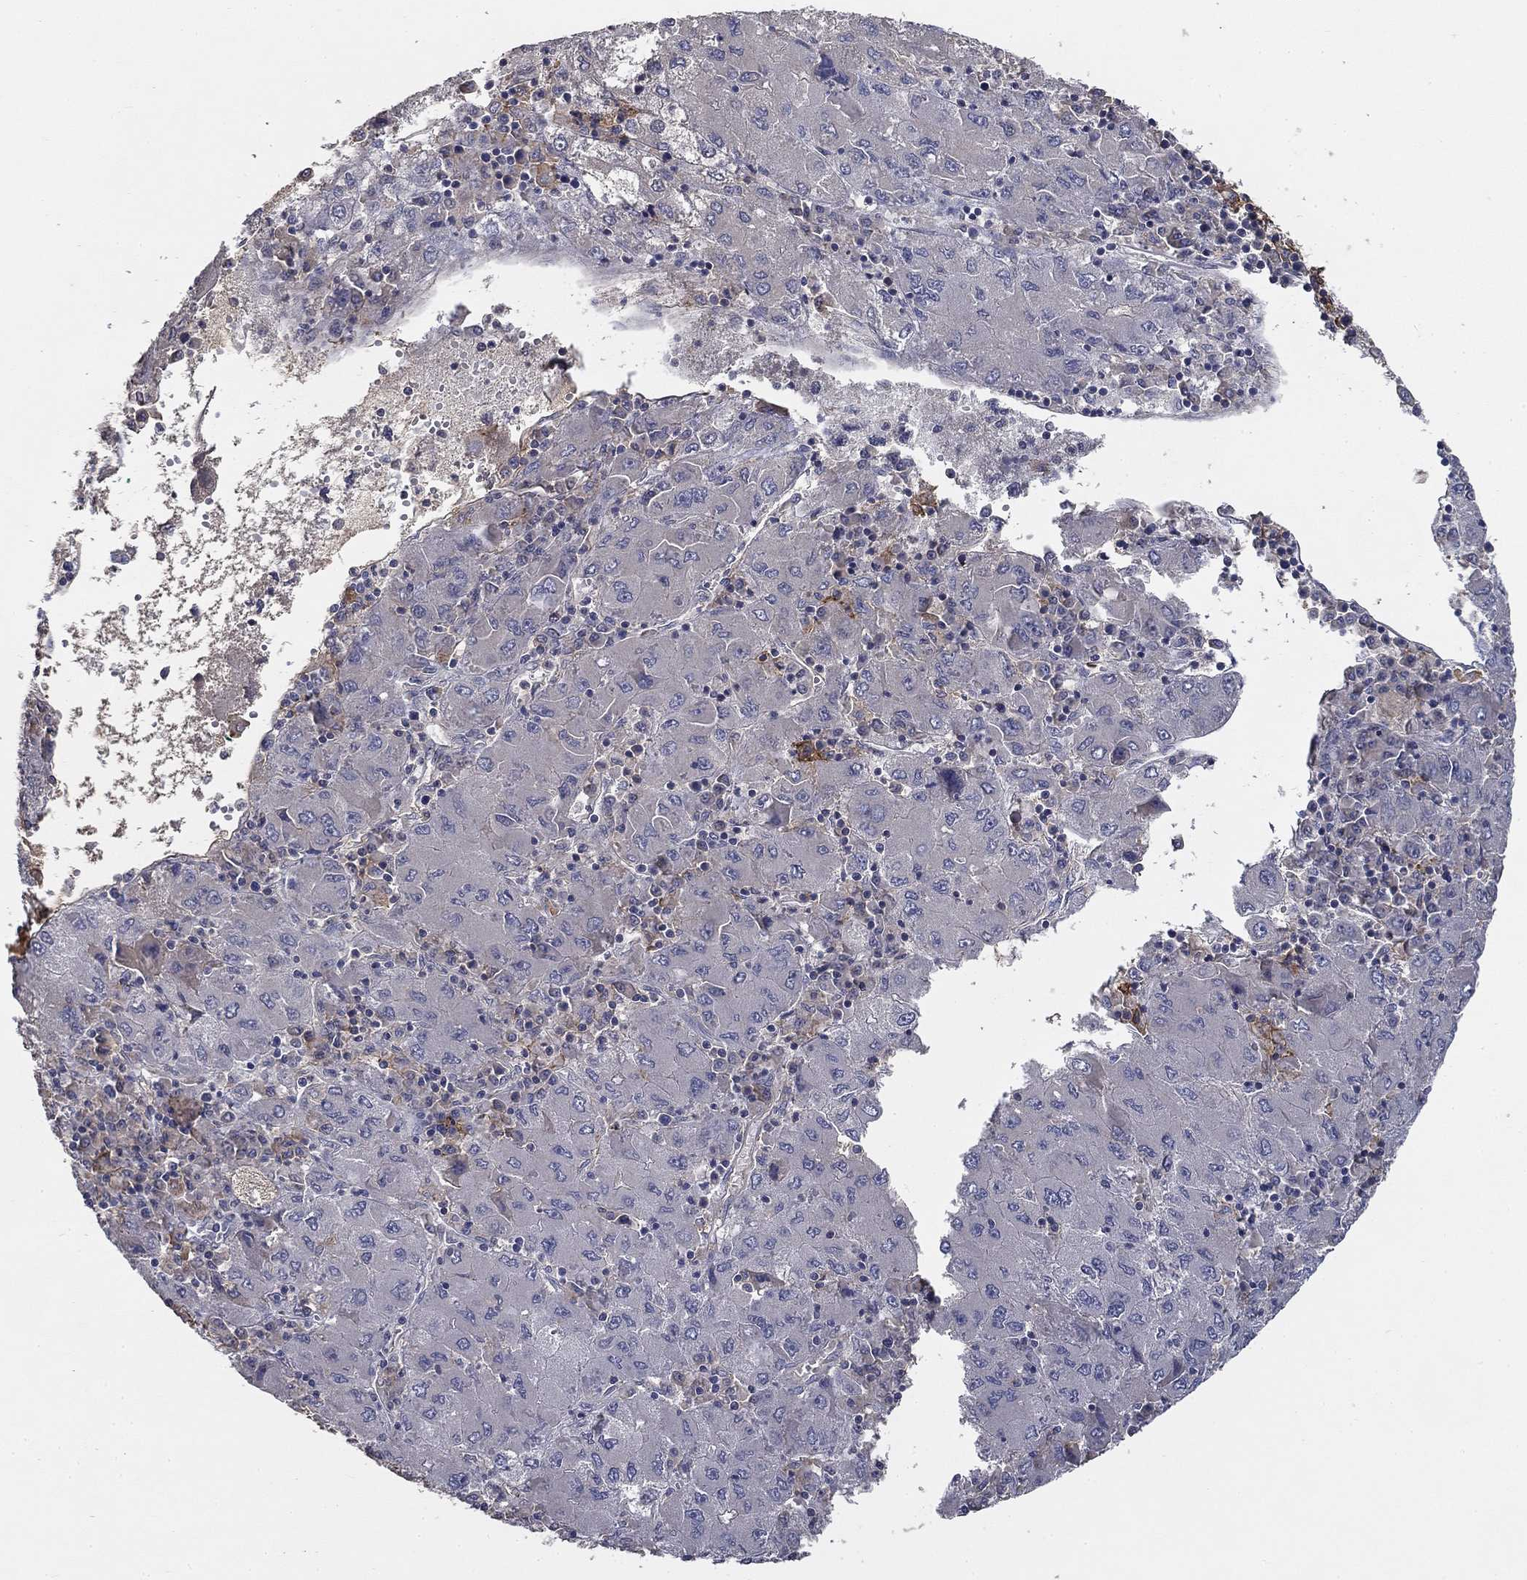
{"staining": {"intensity": "negative", "quantity": "none", "location": "none"}, "tissue": "liver cancer", "cell_type": "Tumor cells", "image_type": "cancer", "snomed": [{"axis": "morphology", "description": "Carcinoma, Hepatocellular, NOS"}, {"axis": "topography", "description": "Liver"}], "caption": "The image exhibits no significant staining in tumor cells of liver cancer (hepatocellular carcinoma).", "gene": "CD274", "patient": {"sex": "male", "age": 75}}